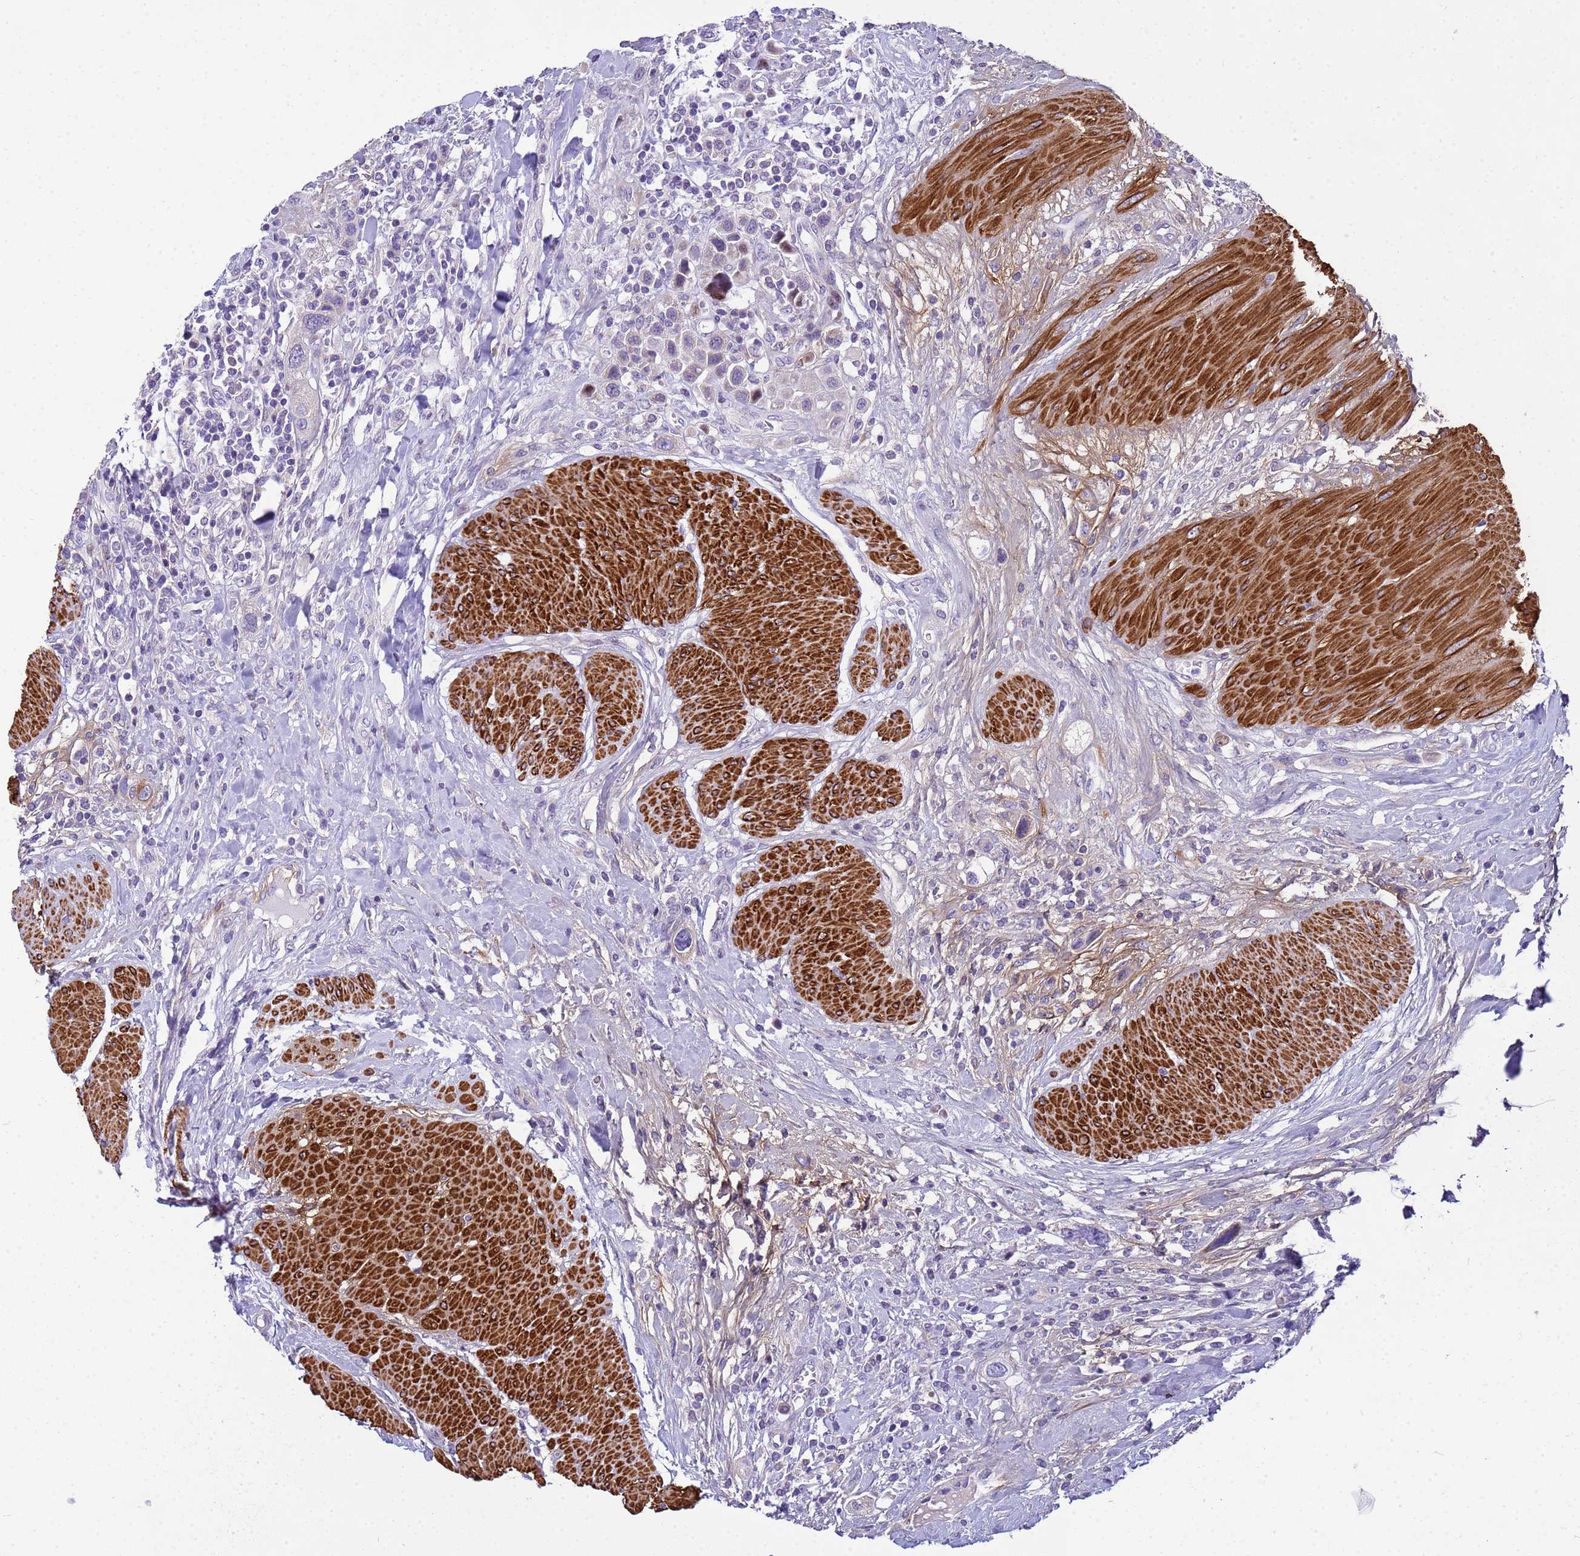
{"staining": {"intensity": "moderate", "quantity": "<25%", "location": "nuclear"}, "tissue": "urothelial cancer", "cell_type": "Tumor cells", "image_type": "cancer", "snomed": [{"axis": "morphology", "description": "Urothelial carcinoma, High grade"}, {"axis": "topography", "description": "Urinary bladder"}], "caption": "This histopathology image displays IHC staining of human high-grade urothelial carcinoma, with low moderate nuclear positivity in approximately <25% of tumor cells.", "gene": "P2RX7", "patient": {"sex": "male", "age": 50}}